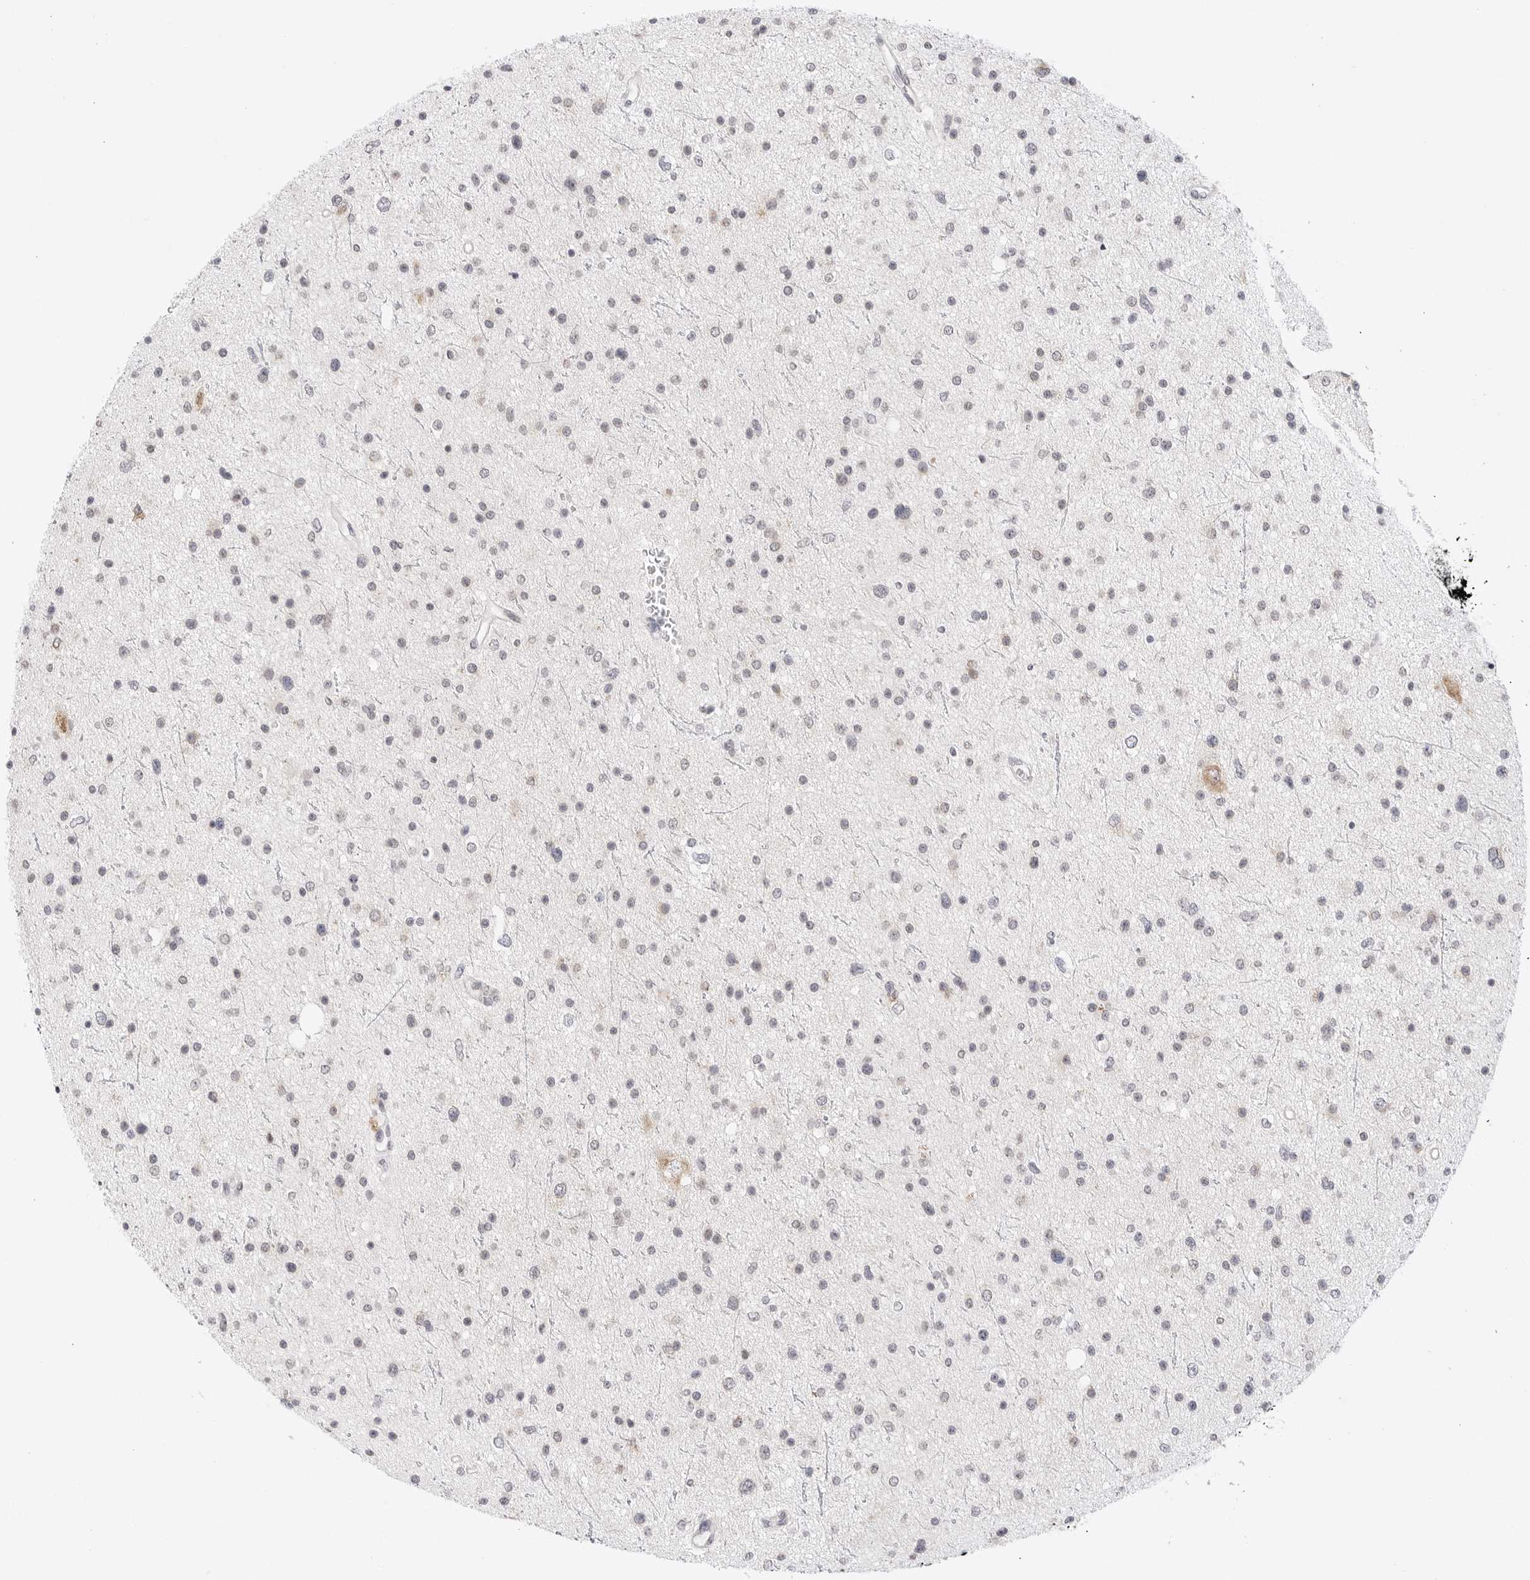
{"staining": {"intensity": "negative", "quantity": "none", "location": "none"}, "tissue": "glioma", "cell_type": "Tumor cells", "image_type": "cancer", "snomed": [{"axis": "morphology", "description": "Glioma, malignant, Low grade"}, {"axis": "topography", "description": "Brain"}], "caption": "High magnification brightfield microscopy of glioma stained with DAB (brown) and counterstained with hematoxylin (blue): tumor cells show no significant staining. (Stains: DAB immunohistochemistry with hematoxylin counter stain, Microscopy: brightfield microscopy at high magnification).", "gene": "RPN1", "patient": {"sex": "female", "age": 37}}